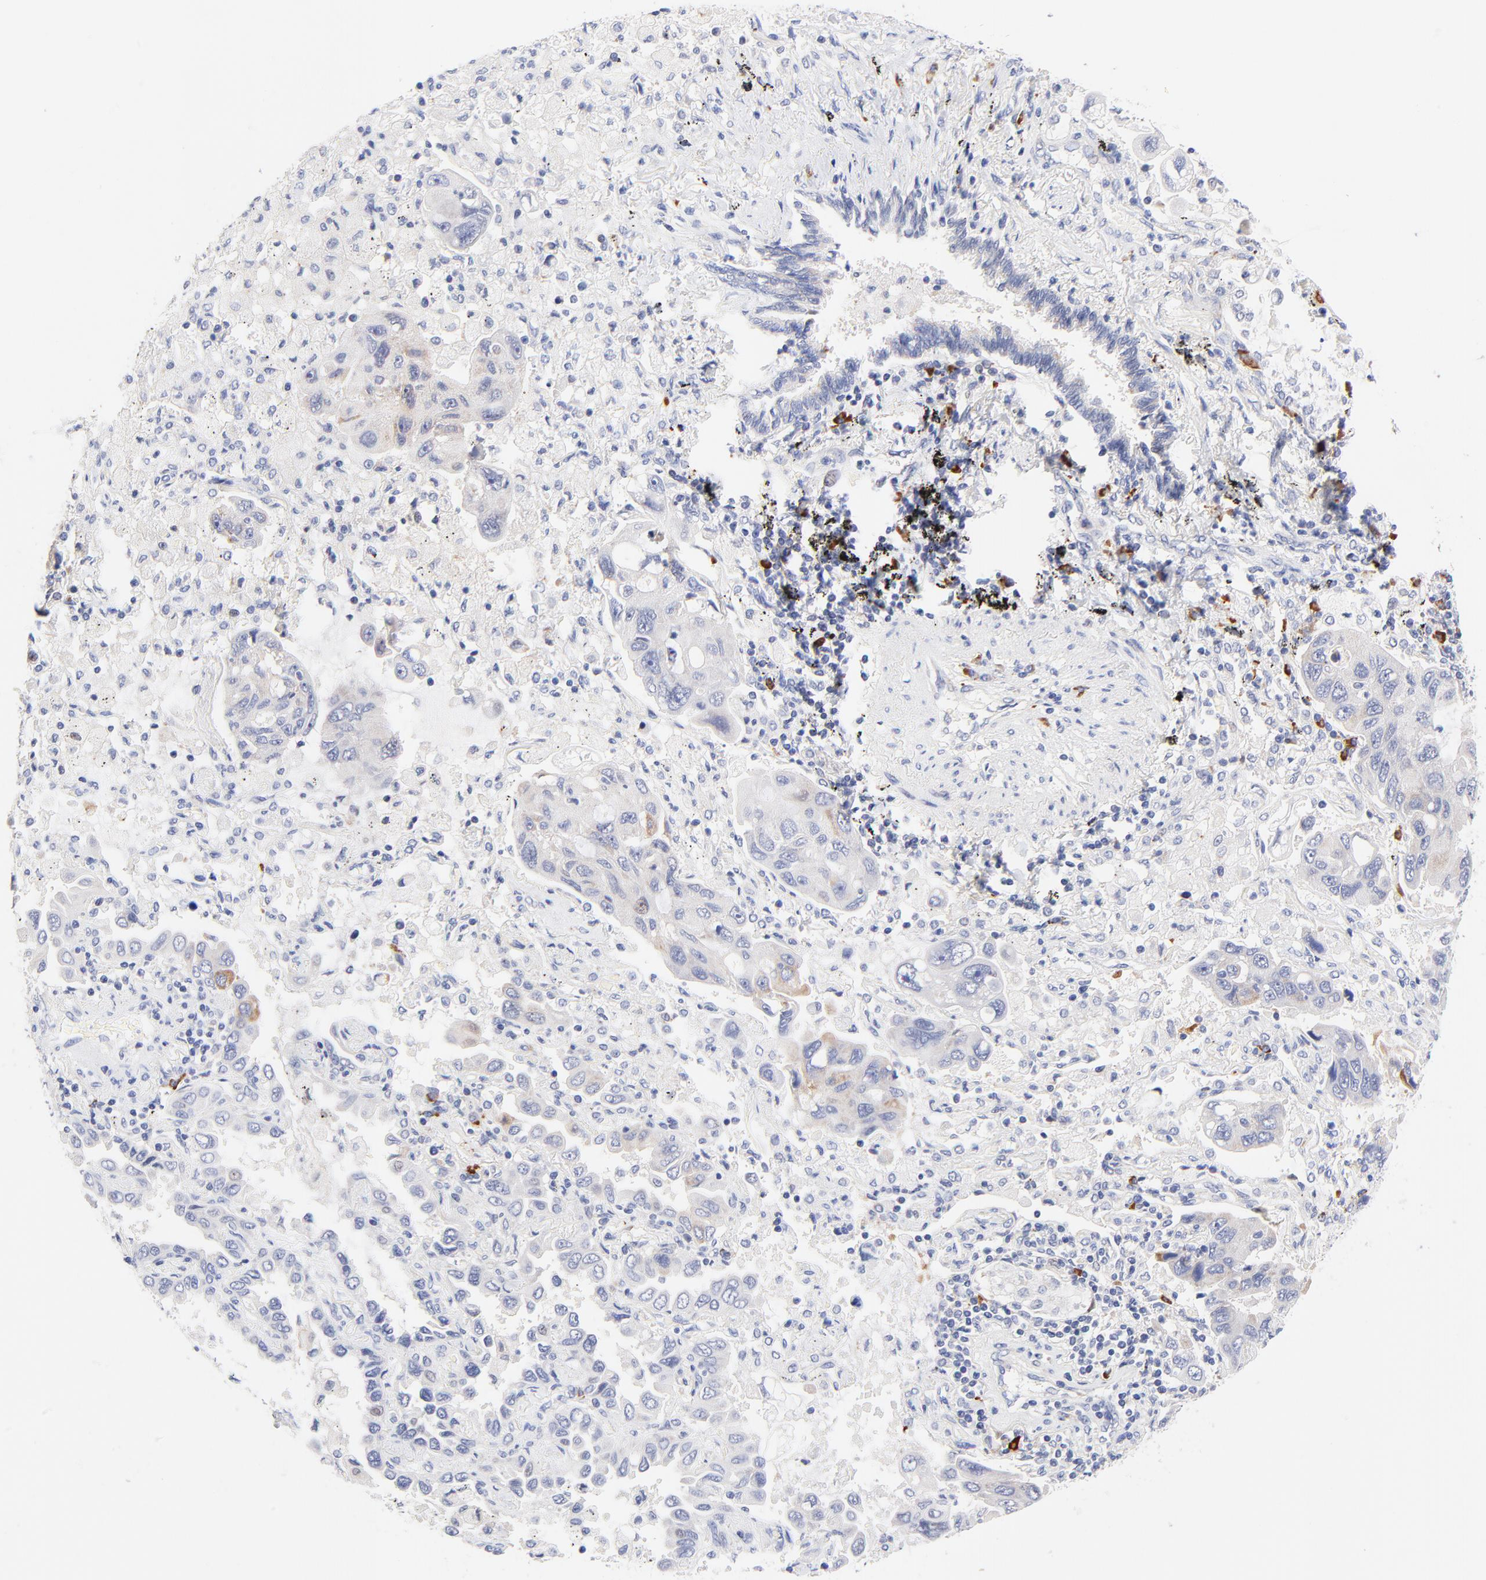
{"staining": {"intensity": "negative", "quantity": "none", "location": "none"}, "tissue": "lung cancer", "cell_type": "Tumor cells", "image_type": "cancer", "snomed": [{"axis": "morphology", "description": "Adenocarcinoma, NOS"}, {"axis": "topography", "description": "Lung"}], "caption": "Protein analysis of adenocarcinoma (lung) demonstrates no significant staining in tumor cells. (DAB immunohistochemistry, high magnification).", "gene": "AFF2", "patient": {"sex": "male", "age": 64}}